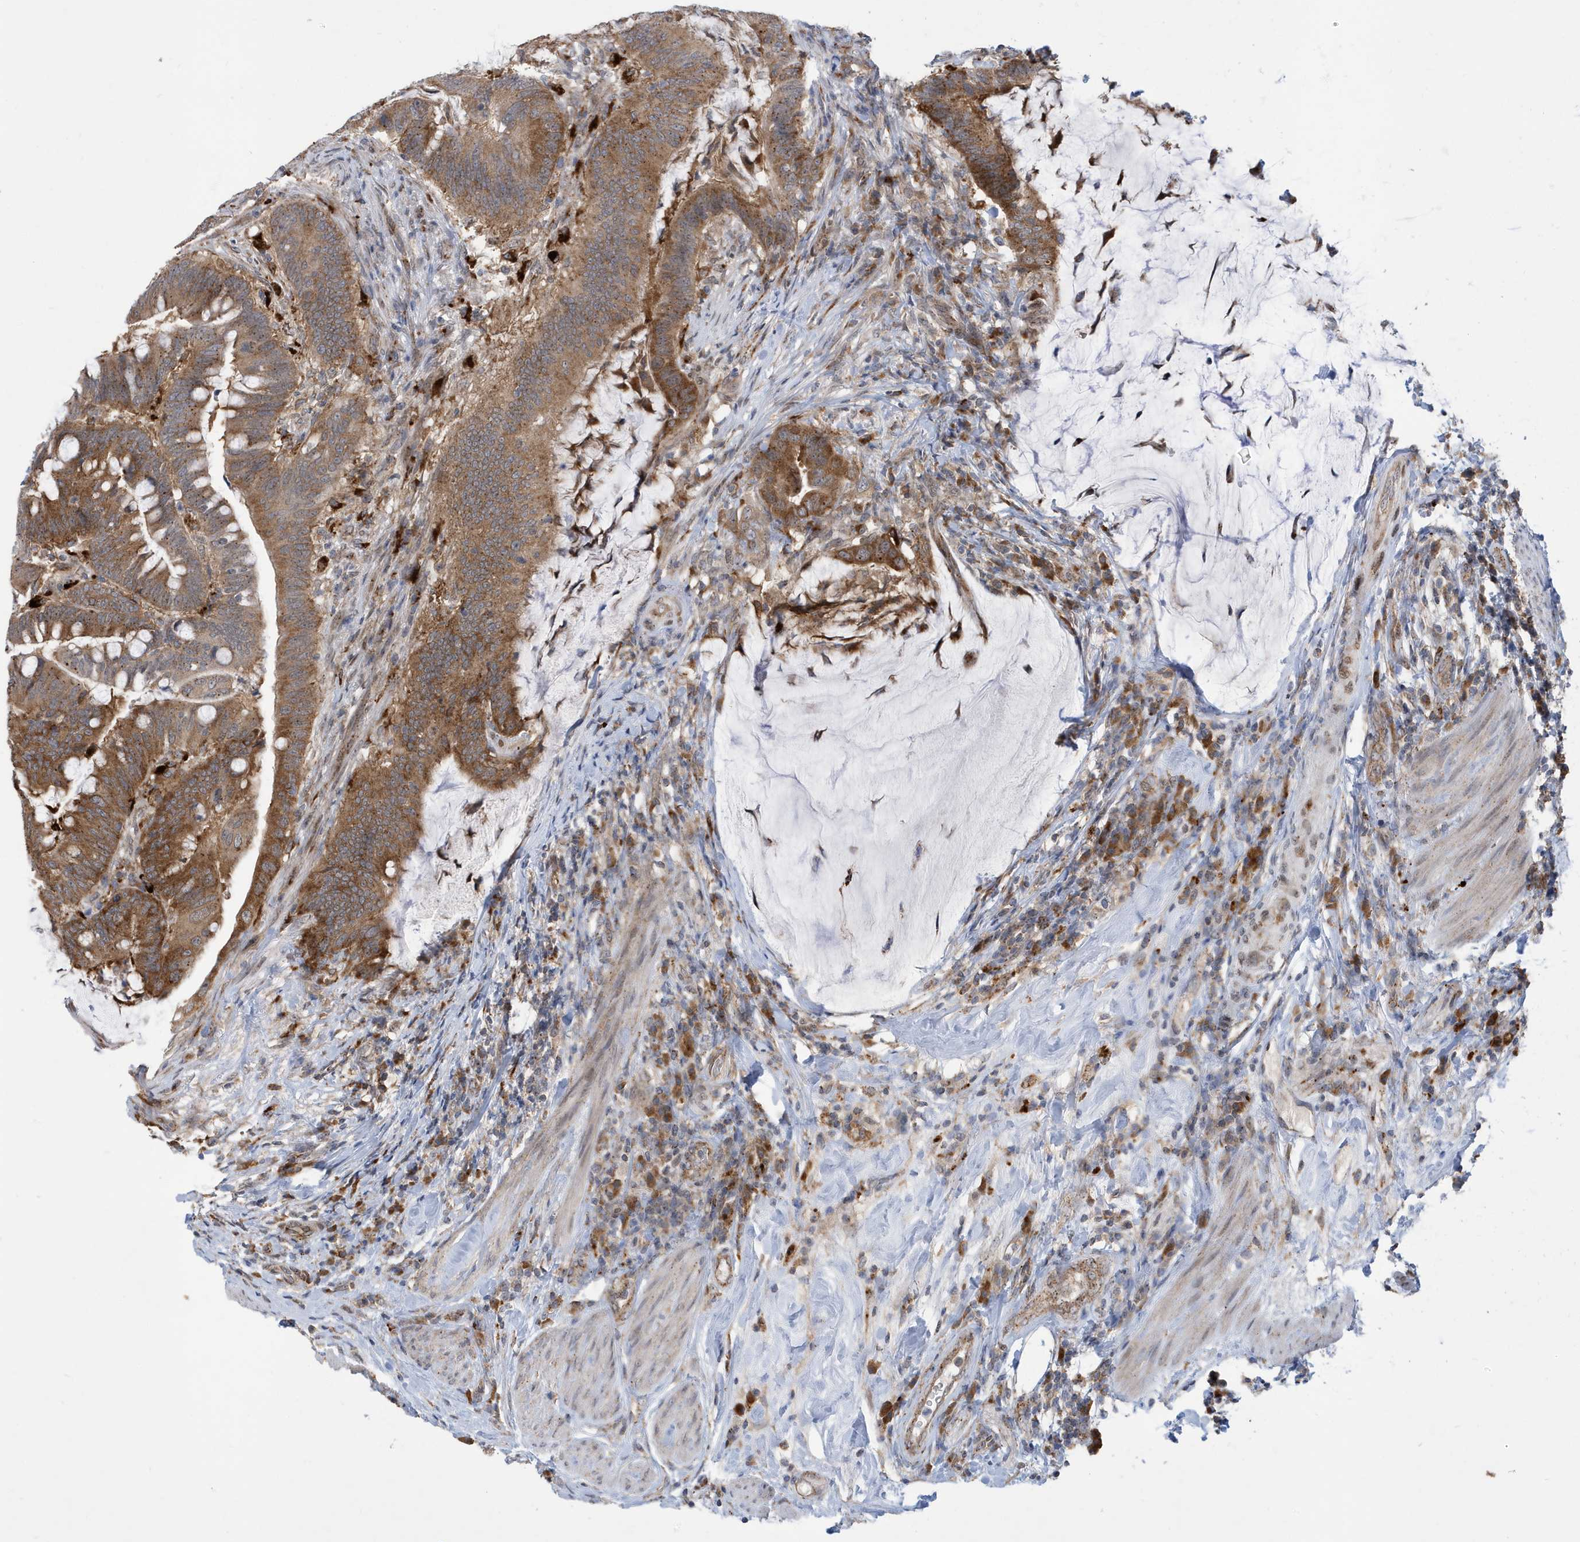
{"staining": {"intensity": "moderate", "quantity": ">75%", "location": "cytoplasmic/membranous"}, "tissue": "colorectal cancer", "cell_type": "Tumor cells", "image_type": "cancer", "snomed": [{"axis": "morphology", "description": "Adenocarcinoma, NOS"}, {"axis": "topography", "description": "Colon"}], "caption": "Human colorectal cancer stained with a protein marker shows moderate staining in tumor cells.", "gene": "ZNF507", "patient": {"sex": "female", "age": 66}}